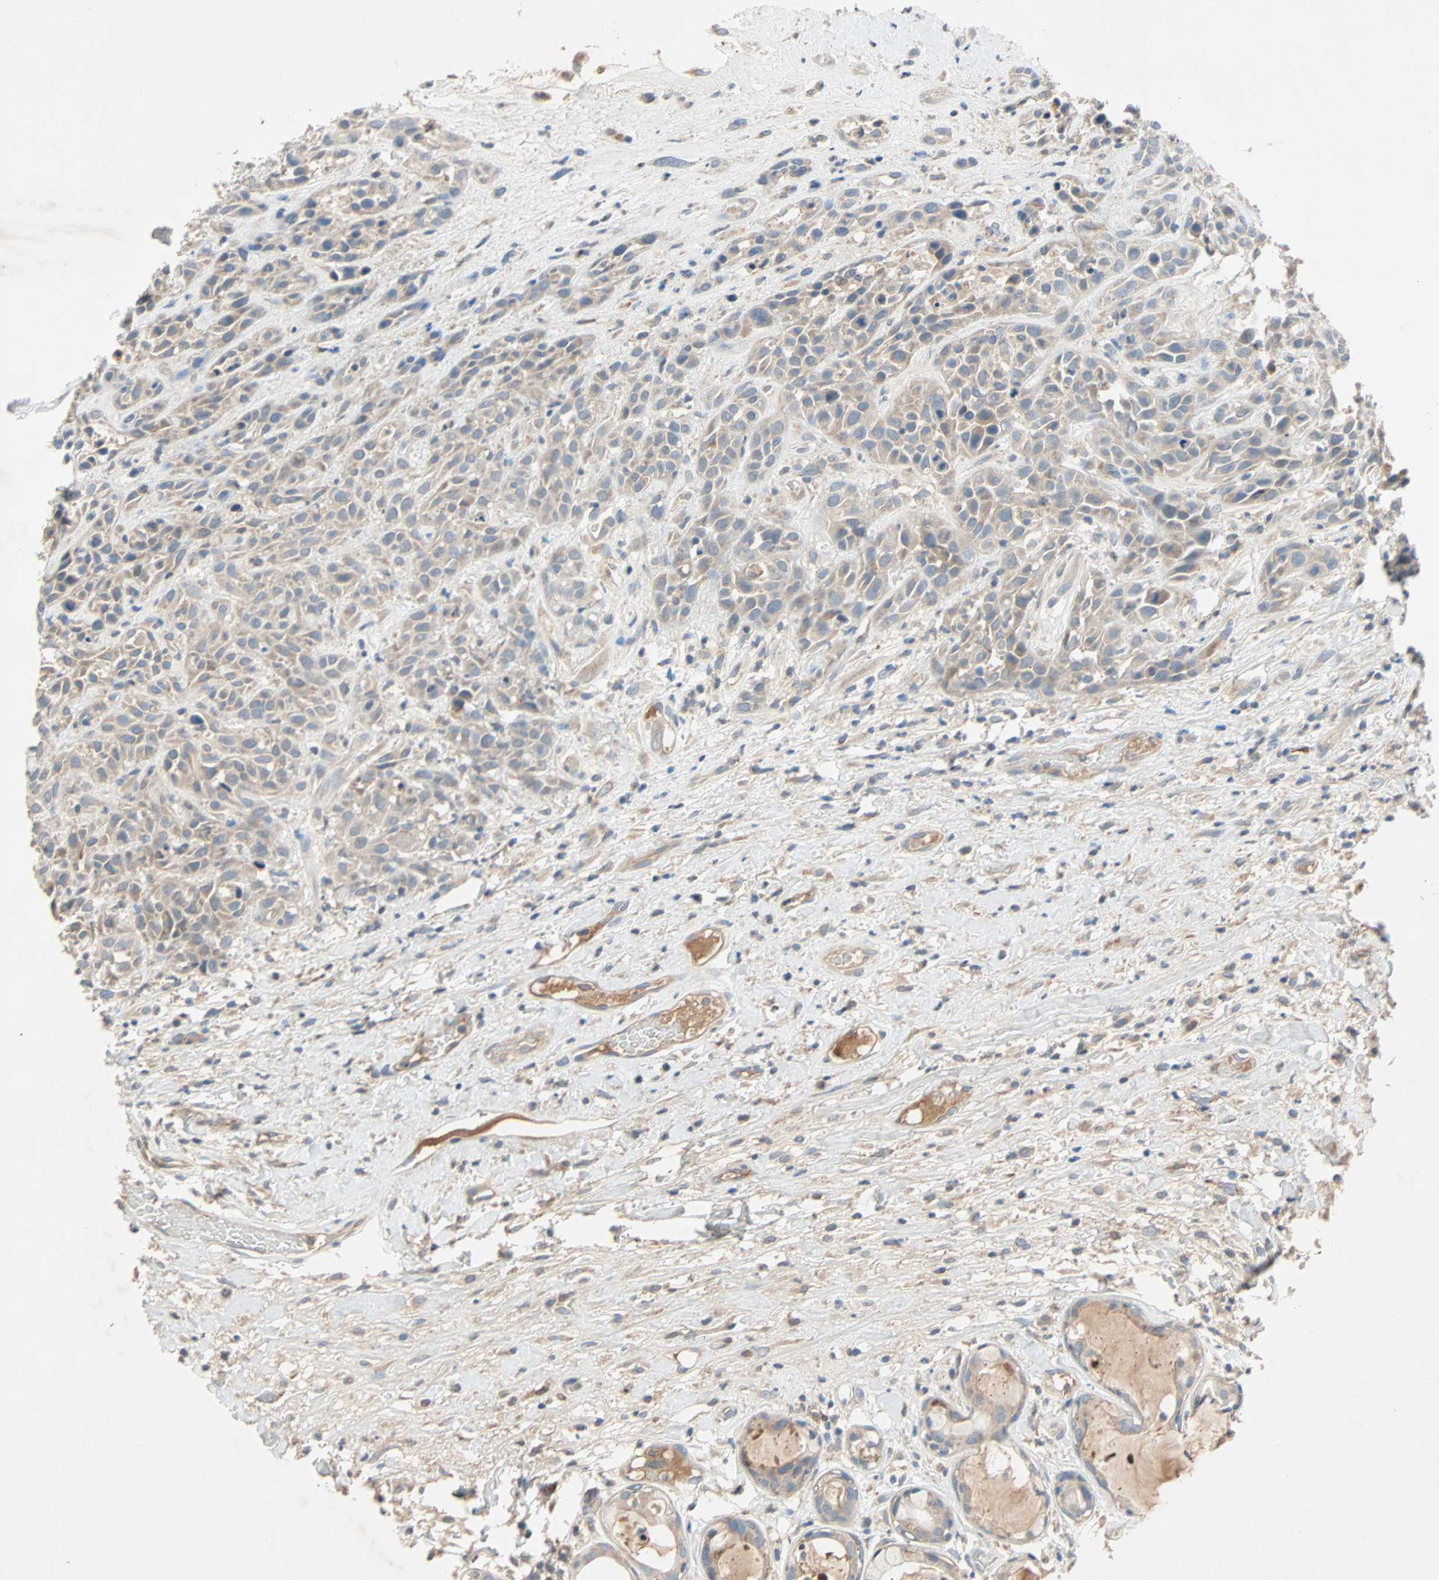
{"staining": {"intensity": "weak", "quantity": ">75%", "location": "cytoplasmic/membranous"}, "tissue": "head and neck cancer", "cell_type": "Tumor cells", "image_type": "cancer", "snomed": [{"axis": "morphology", "description": "Normal tissue, NOS"}, {"axis": "morphology", "description": "Squamous cell carcinoma, NOS"}, {"axis": "topography", "description": "Cartilage tissue"}, {"axis": "topography", "description": "Head-Neck"}], "caption": "Head and neck squamous cell carcinoma tissue reveals weak cytoplasmic/membranous expression in approximately >75% of tumor cells, visualized by immunohistochemistry.", "gene": "XYLT1", "patient": {"sex": "male", "age": 62}}